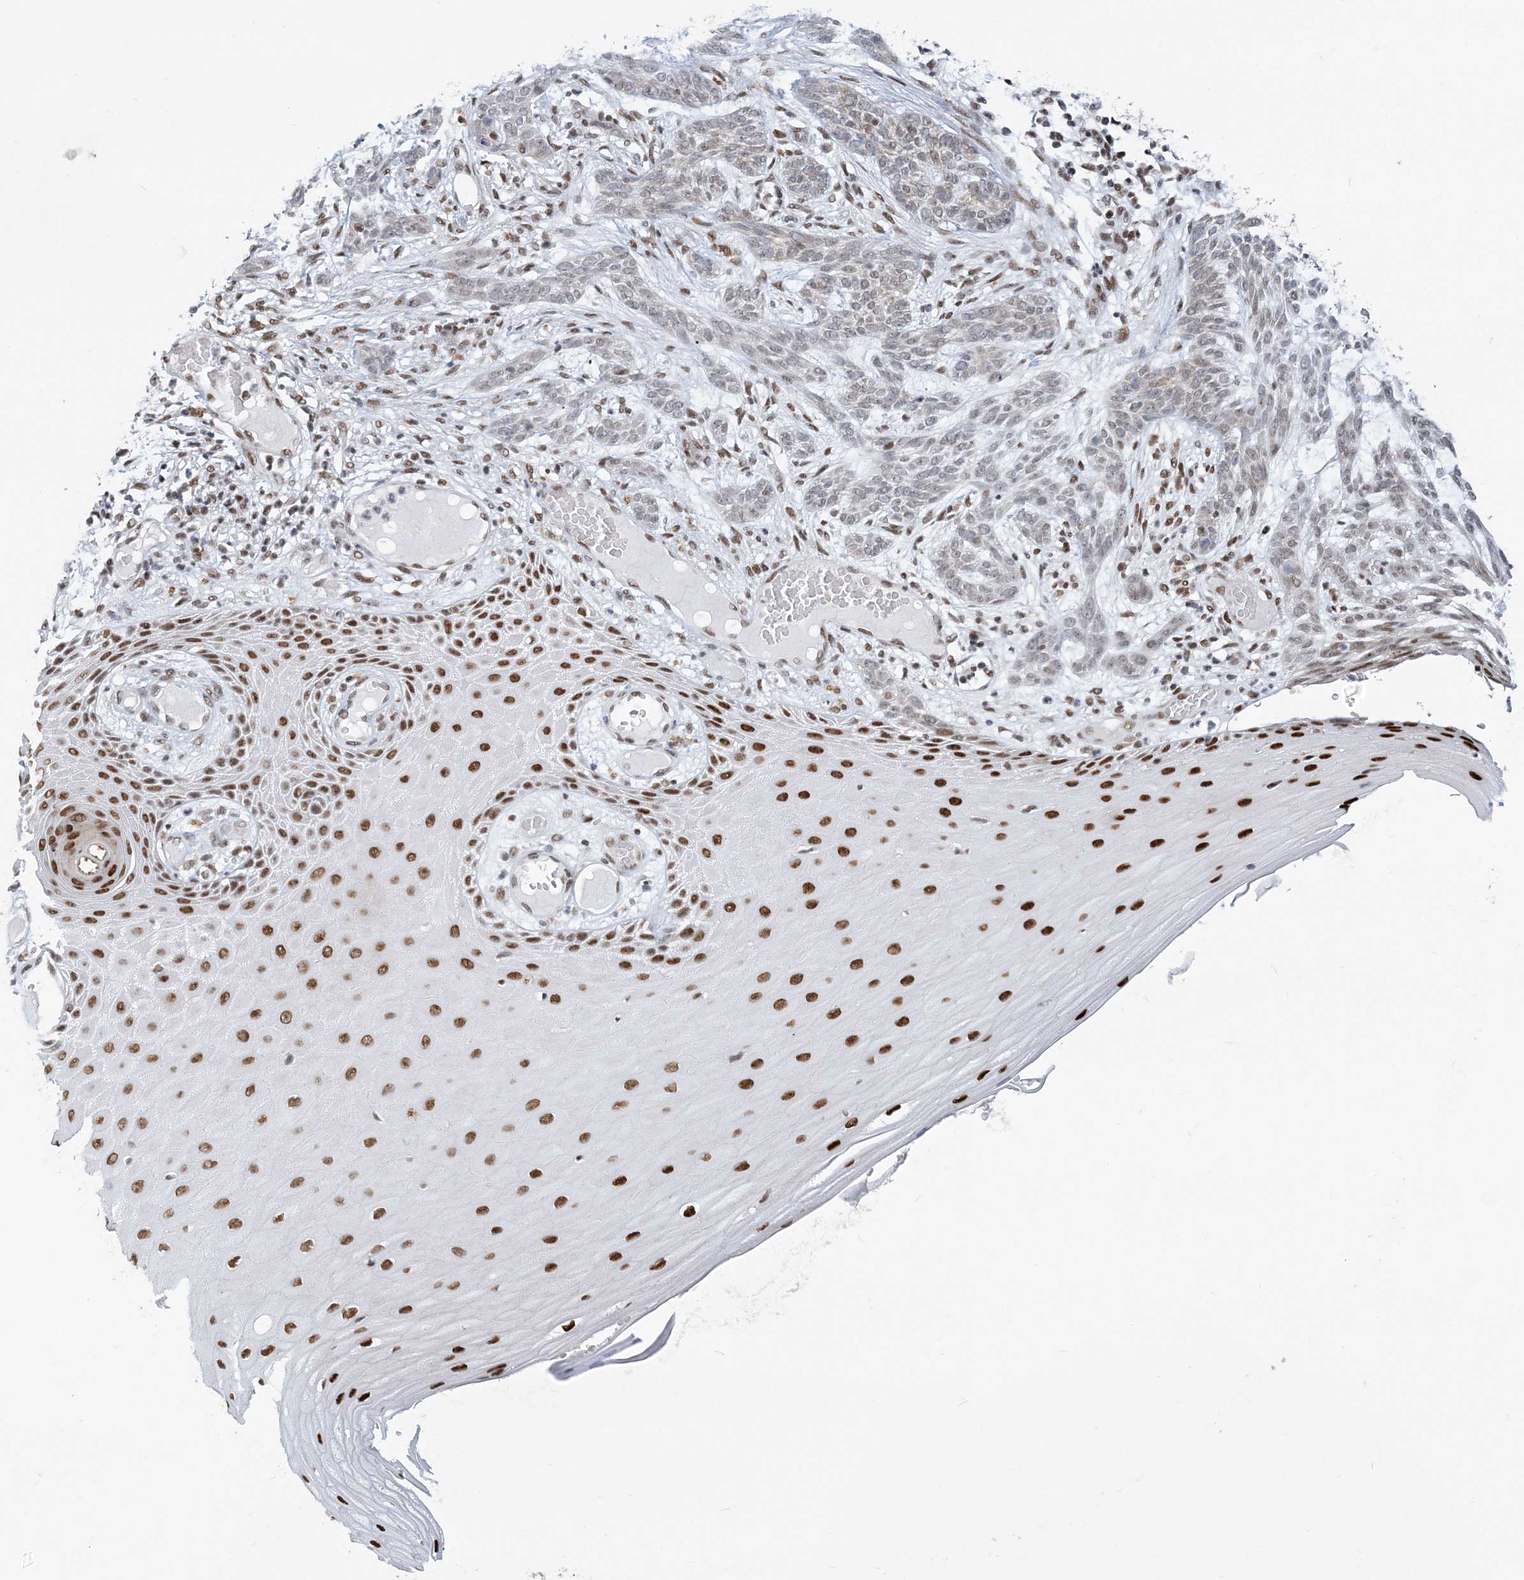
{"staining": {"intensity": "negative", "quantity": "none", "location": "none"}, "tissue": "skin cancer", "cell_type": "Tumor cells", "image_type": "cancer", "snomed": [{"axis": "morphology", "description": "Basal cell carcinoma"}, {"axis": "topography", "description": "Skin"}], "caption": "IHC micrograph of neoplastic tissue: human skin cancer stained with DAB reveals no significant protein positivity in tumor cells.", "gene": "ZBTB7A", "patient": {"sex": "female", "age": 59}}